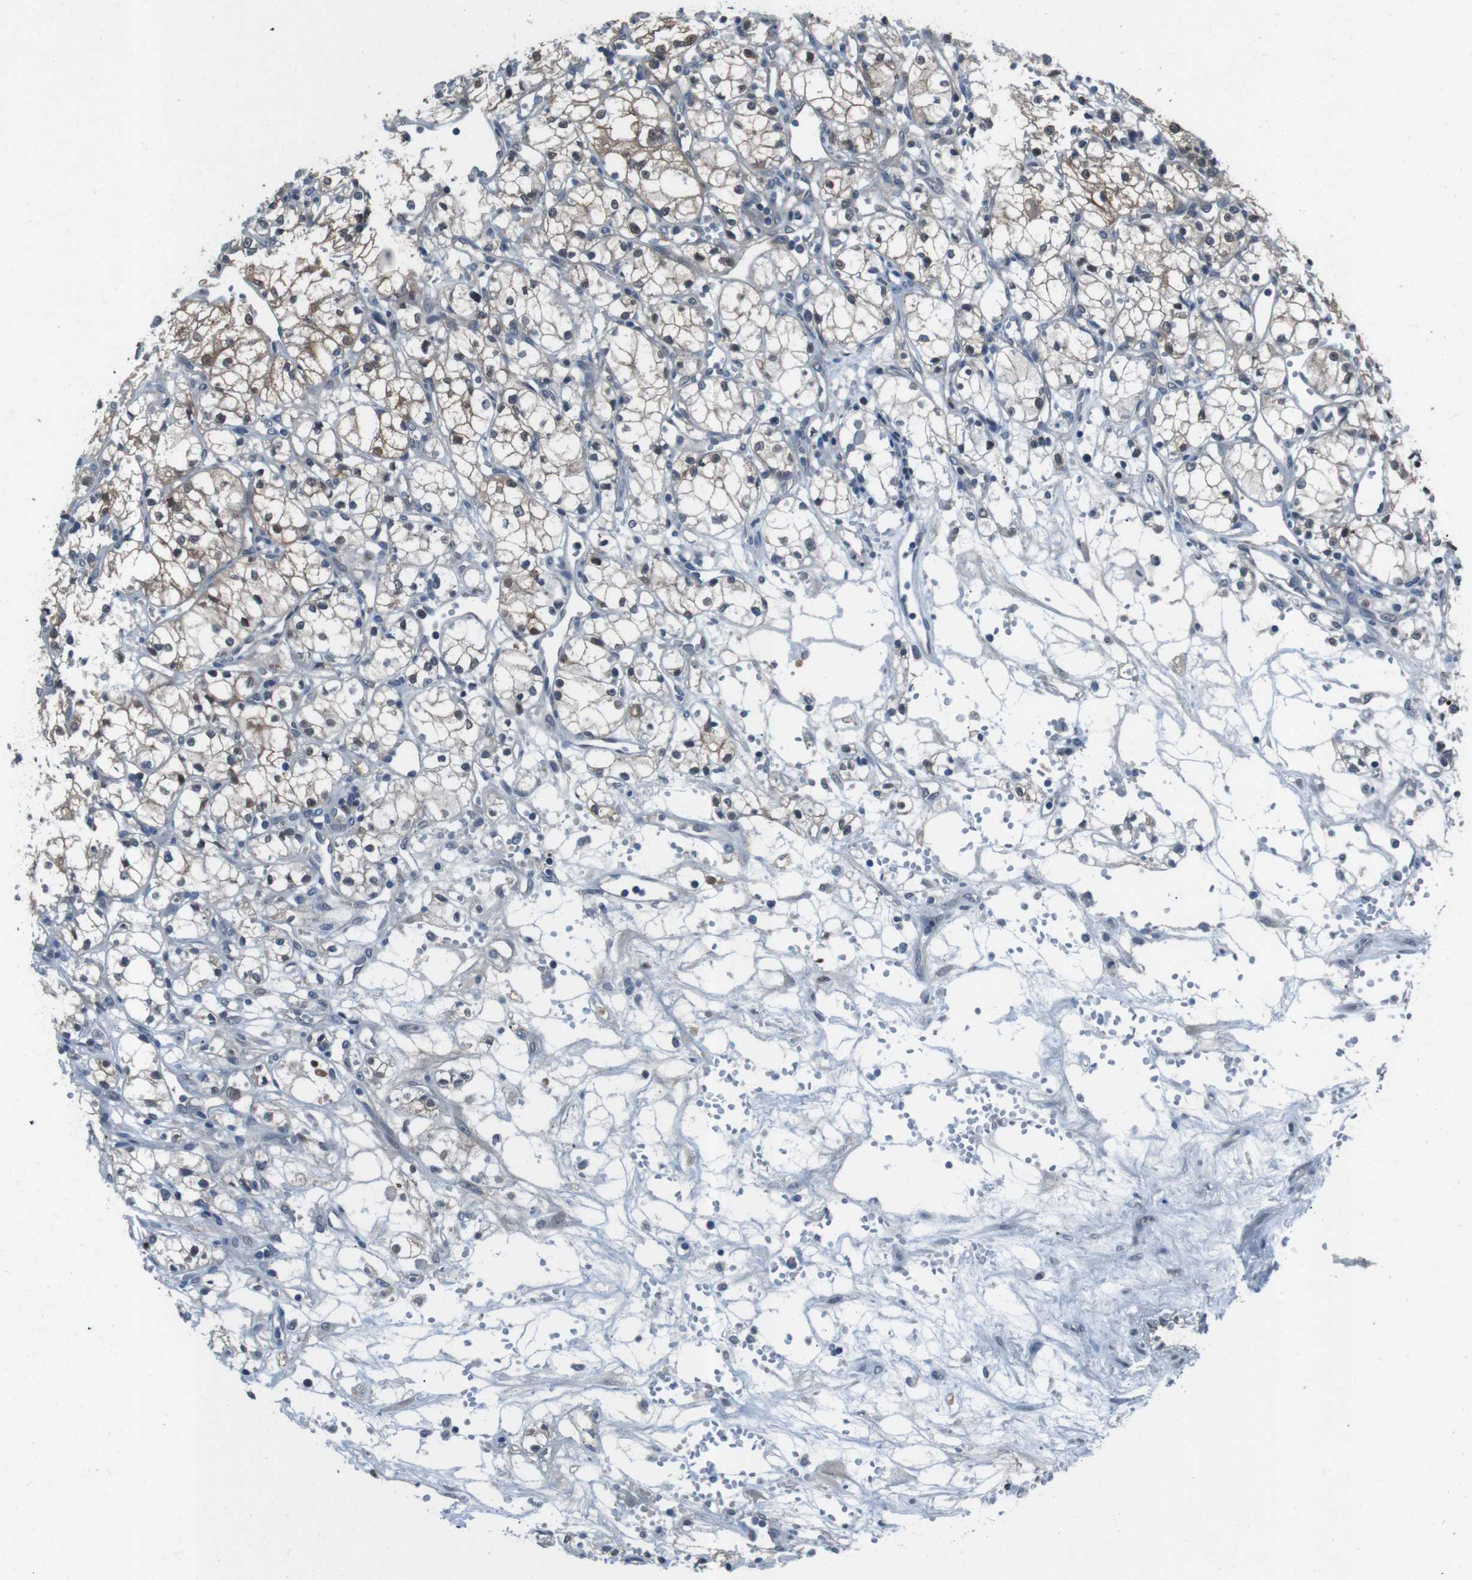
{"staining": {"intensity": "weak", "quantity": ">75%", "location": "cytoplasmic/membranous"}, "tissue": "renal cancer", "cell_type": "Tumor cells", "image_type": "cancer", "snomed": [{"axis": "morphology", "description": "Normal tissue, NOS"}, {"axis": "morphology", "description": "Adenocarcinoma, NOS"}, {"axis": "topography", "description": "Kidney"}], "caption": "Protein expression analysis of renal adenocarcinoma reveals weak cytoplasmic/membranous staining in about >75% of tumor cells.", "gene": "LRP5", "patient": {"sex": "male", "age": 59}}